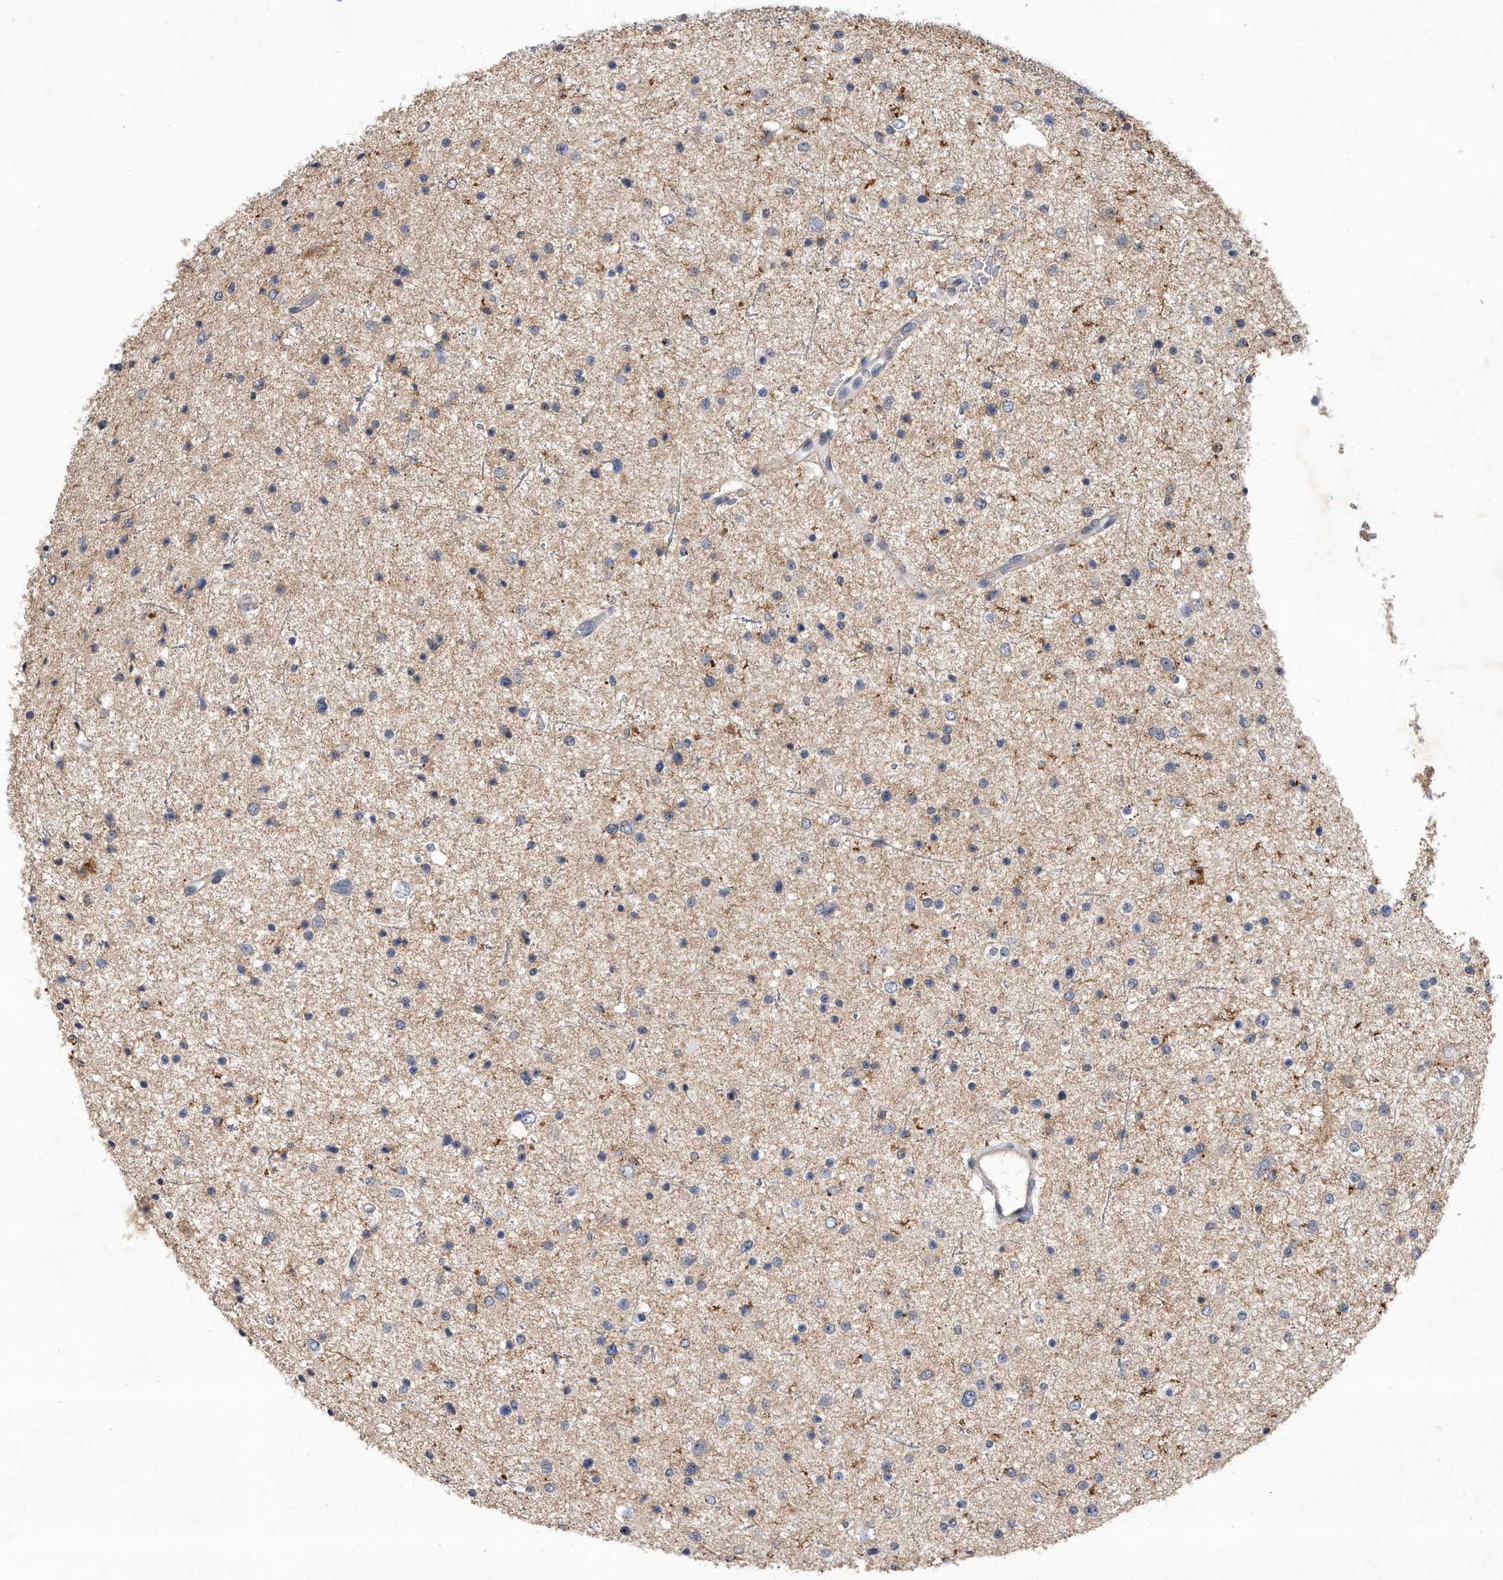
{"staining": {"intensity": "negative", "quantity": "none", "location": "none"}, "tissue": "glioma", "cell_type": "Tumor cells", "image_type": "cancer", "snomed": [{"axis": "morphology", "description": "Glioma, malignant, Low grade"}, {"axis": "topography", "description": "Brain"}], "caption": "Malignant glioma (low-grade) was stained to show a protein in brown. There is no significant expression in tumor cells.", "gene": "PGBD2", "patient": {"sex": "female", "age": 37}}